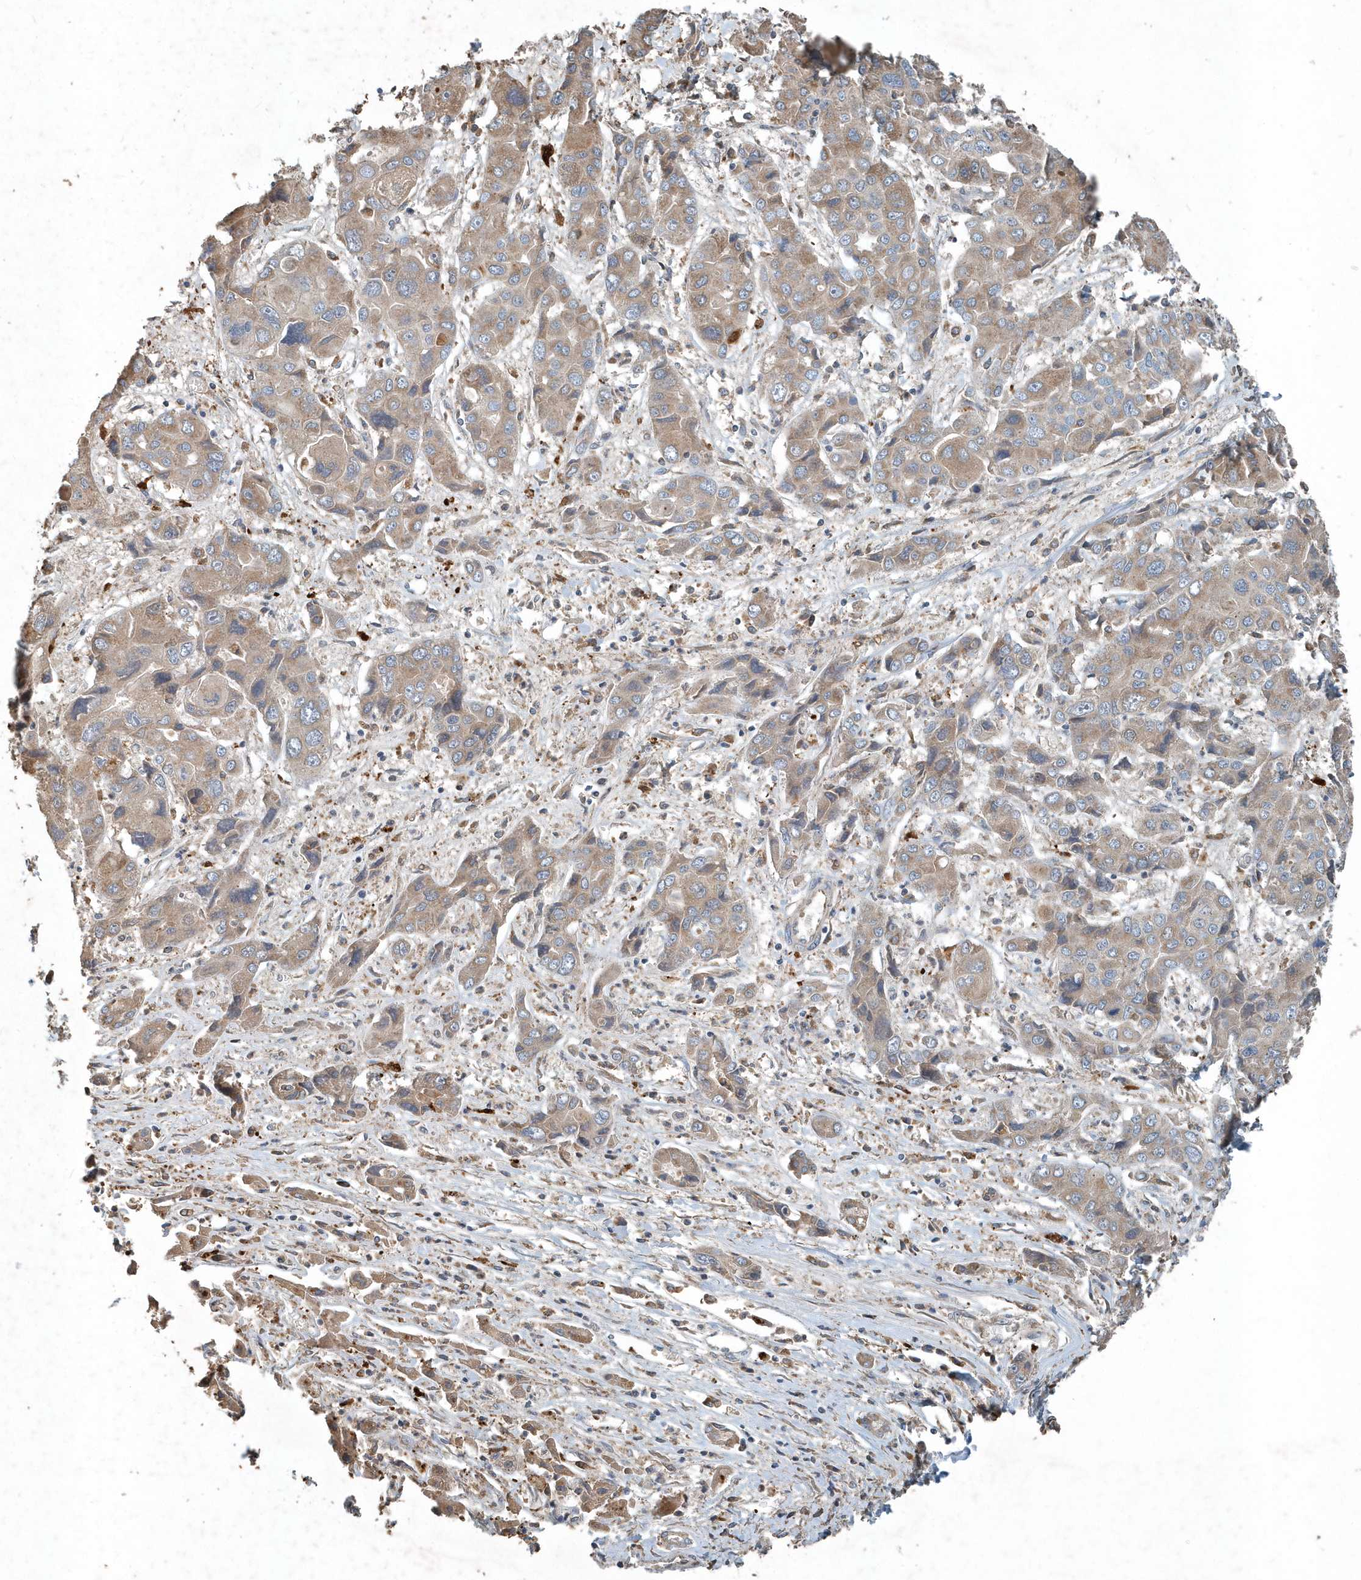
{"staining": {"intensity": "moderate", "quantity": ">75%", "location": "cytoplasmic/membranous"}, "tissue": "liver cancer", "cell_type": "Tumor cells", "image_type": "cancer", "snomed": [{"axis": "morphology", "description": "Cholangiocarcinoma"}, {"axis": "topography", "description": "Liver"}], "caption": "Immunohistochemical staining of human liver cholangiocarcinoma shows medium levels of moderate cytoplasmic/membranous expression in about >75% of tumor cells.", "gene": "SCFD2", "patient": {"sex": "male", "age": 67}}